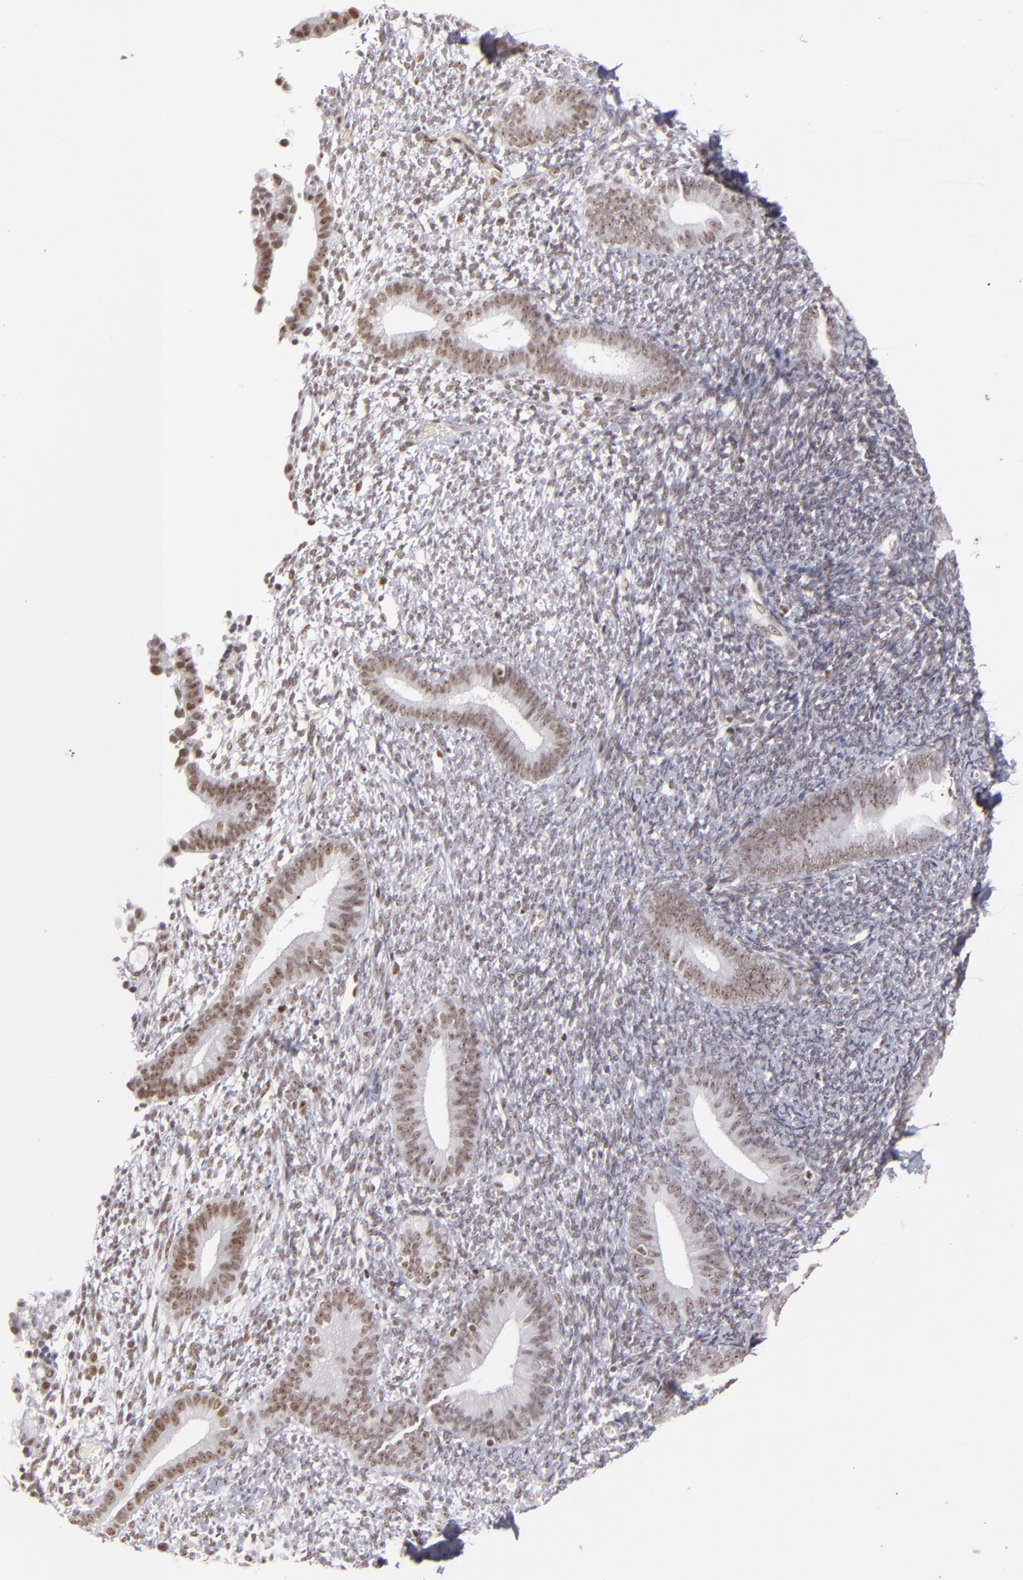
{"staining": {"intensity": "weak", "quantity": ">75%", "location": "nuclear"}, "tissue": "endometrium", "cell_type": "Cells in endometrial stroma", "image_type": "normal", "snomed": [{"axis": "morphology", "description": "Normal tissue, NOS"}, {"axis": "topography", "description": "Smooth muscle"}, {"axis": "topography", "description": "Endometrium"}], "caption": "Weak nuclear protein staining is present in approximately >75% of cells in endometrial stroma in endometrium.", "gene": "DAXX", "patient": {"sex": "female", "age": 57}}